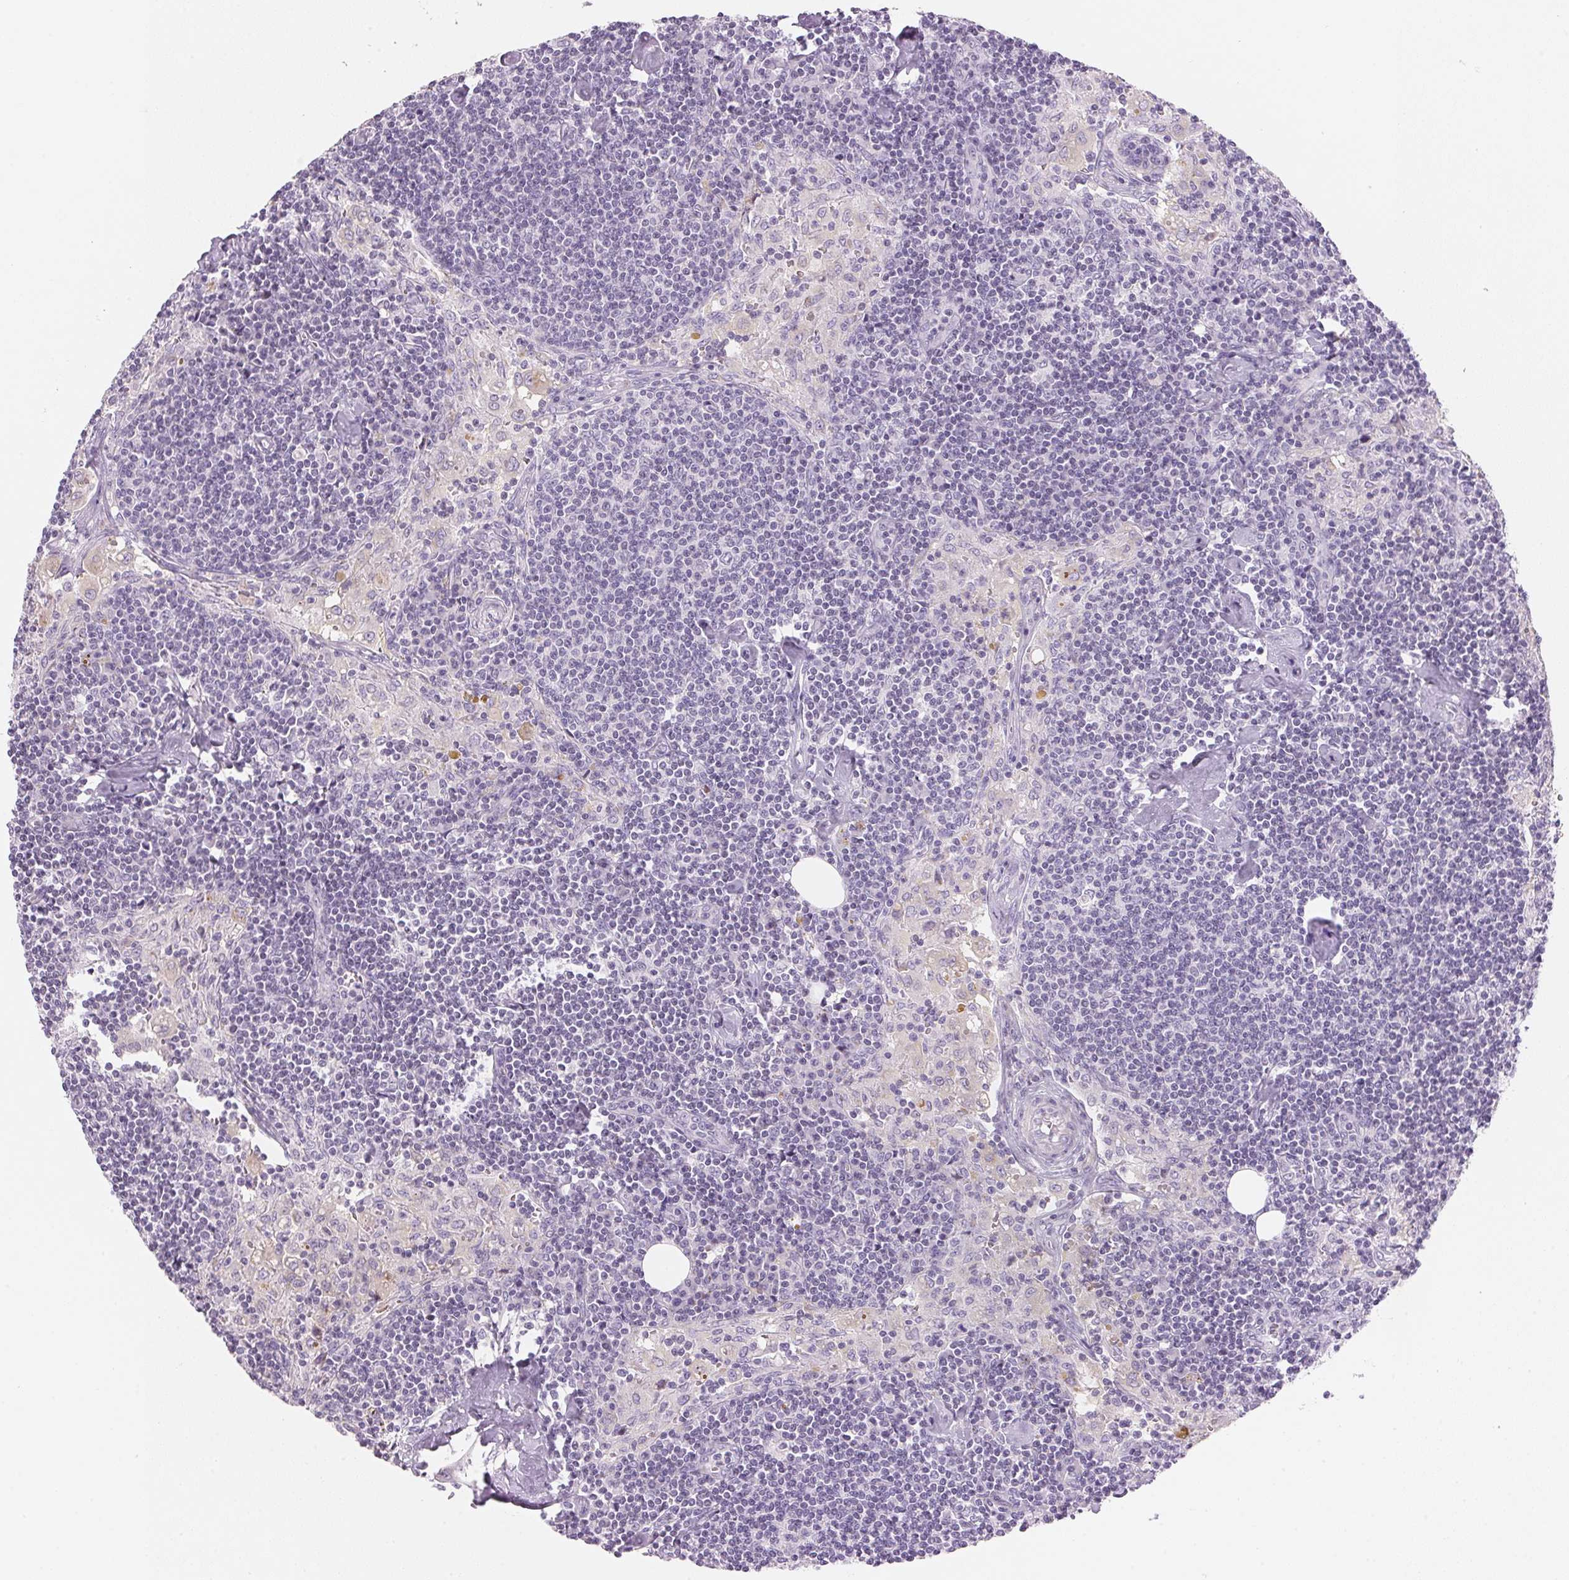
{"staining": {"intensity": "negative", "quantity": "none", "location": "none"}, "tissue": "lymph node", "cell_type": "Germinal center cells", "image_type": "normal", "snomed": [{"axis": "morphology", "description": "Normal tissue, NOS"}, {"axis": "topography", "description": "Lymph node"}], "caption": "Immunohistochemistry (IHC) of unremarkable lymph node demonstrates no positivity in germinal center cells.", "gene": "CYP11B1", "patient": {"sex": "male", "age": 55}}